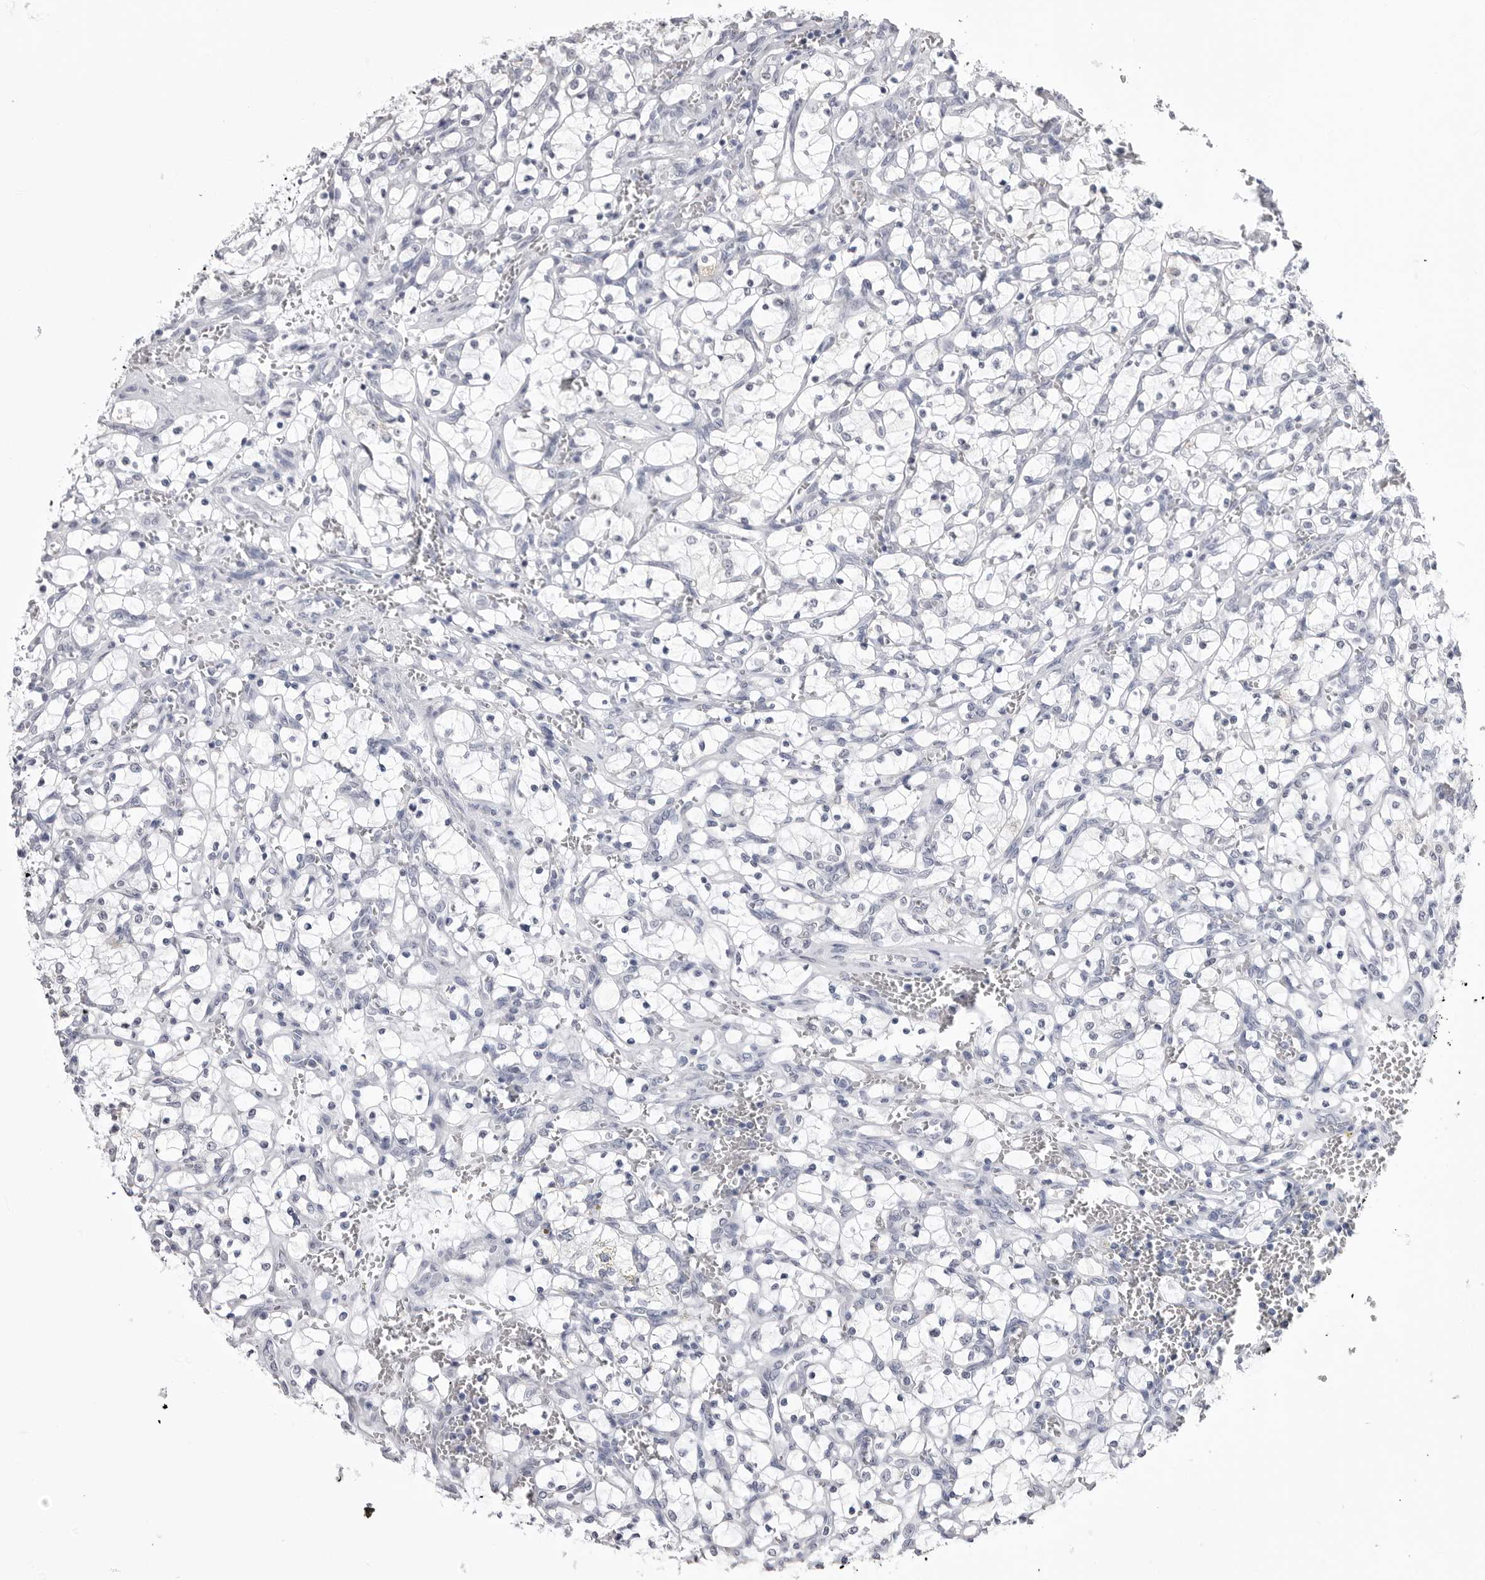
{"staining": {"intensity": "negative", "quantity": "none", "location": "none"}, "tissue": "renal cancer", "cell_type": "Tumor cells", "image_type": "cancer", "snomed": [{"axis": "morphology", "description": "Adenocarcinoma, NOS"}, {"axis": "topography", "description": "Kidney"}], "caption": "Image shows no protein staining in tumor cells of renal adenocarcinoma tissue.", "gene": "FH", "patient": {"sex": "female", "age": 69}}